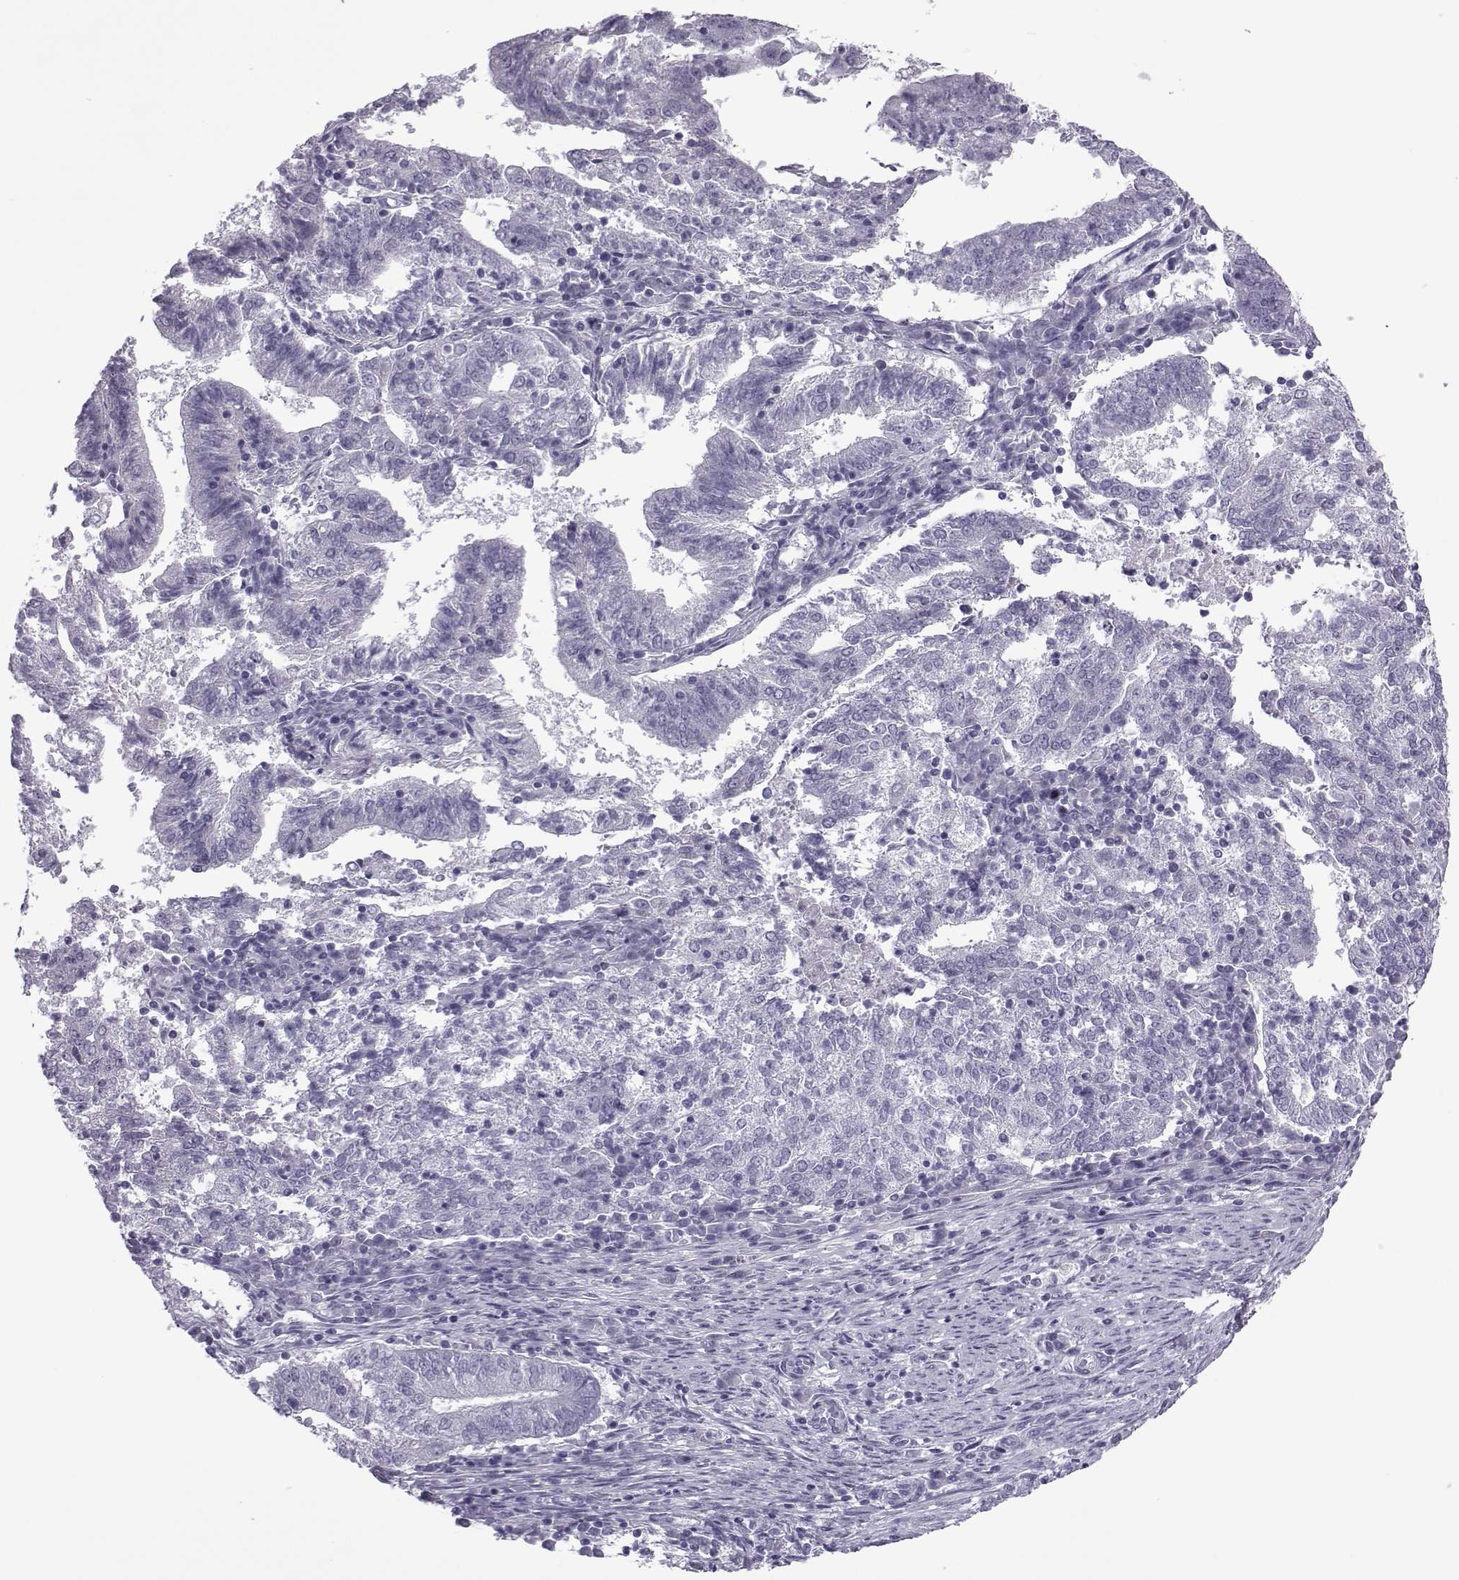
{"staining": {"intensity": "negative", "quantity": "none", "location": "none"}, "tissue": "endometrial cancer", "cell_type": "Tumor cells", "image_type": "cancer", "snomed": [{"axis": "morphology", "description": "Adenocarcinoma, NOS"}, {"axis": "topography", "description": "Endometrium"}], "caption": "A histopathology image of endometrial cancer (adenocarcinoma) stained for a protein demonstrates no brown staining in tumor cells.", "gene": "OIP5", "patient": {"sex": "female", "age": 82}}